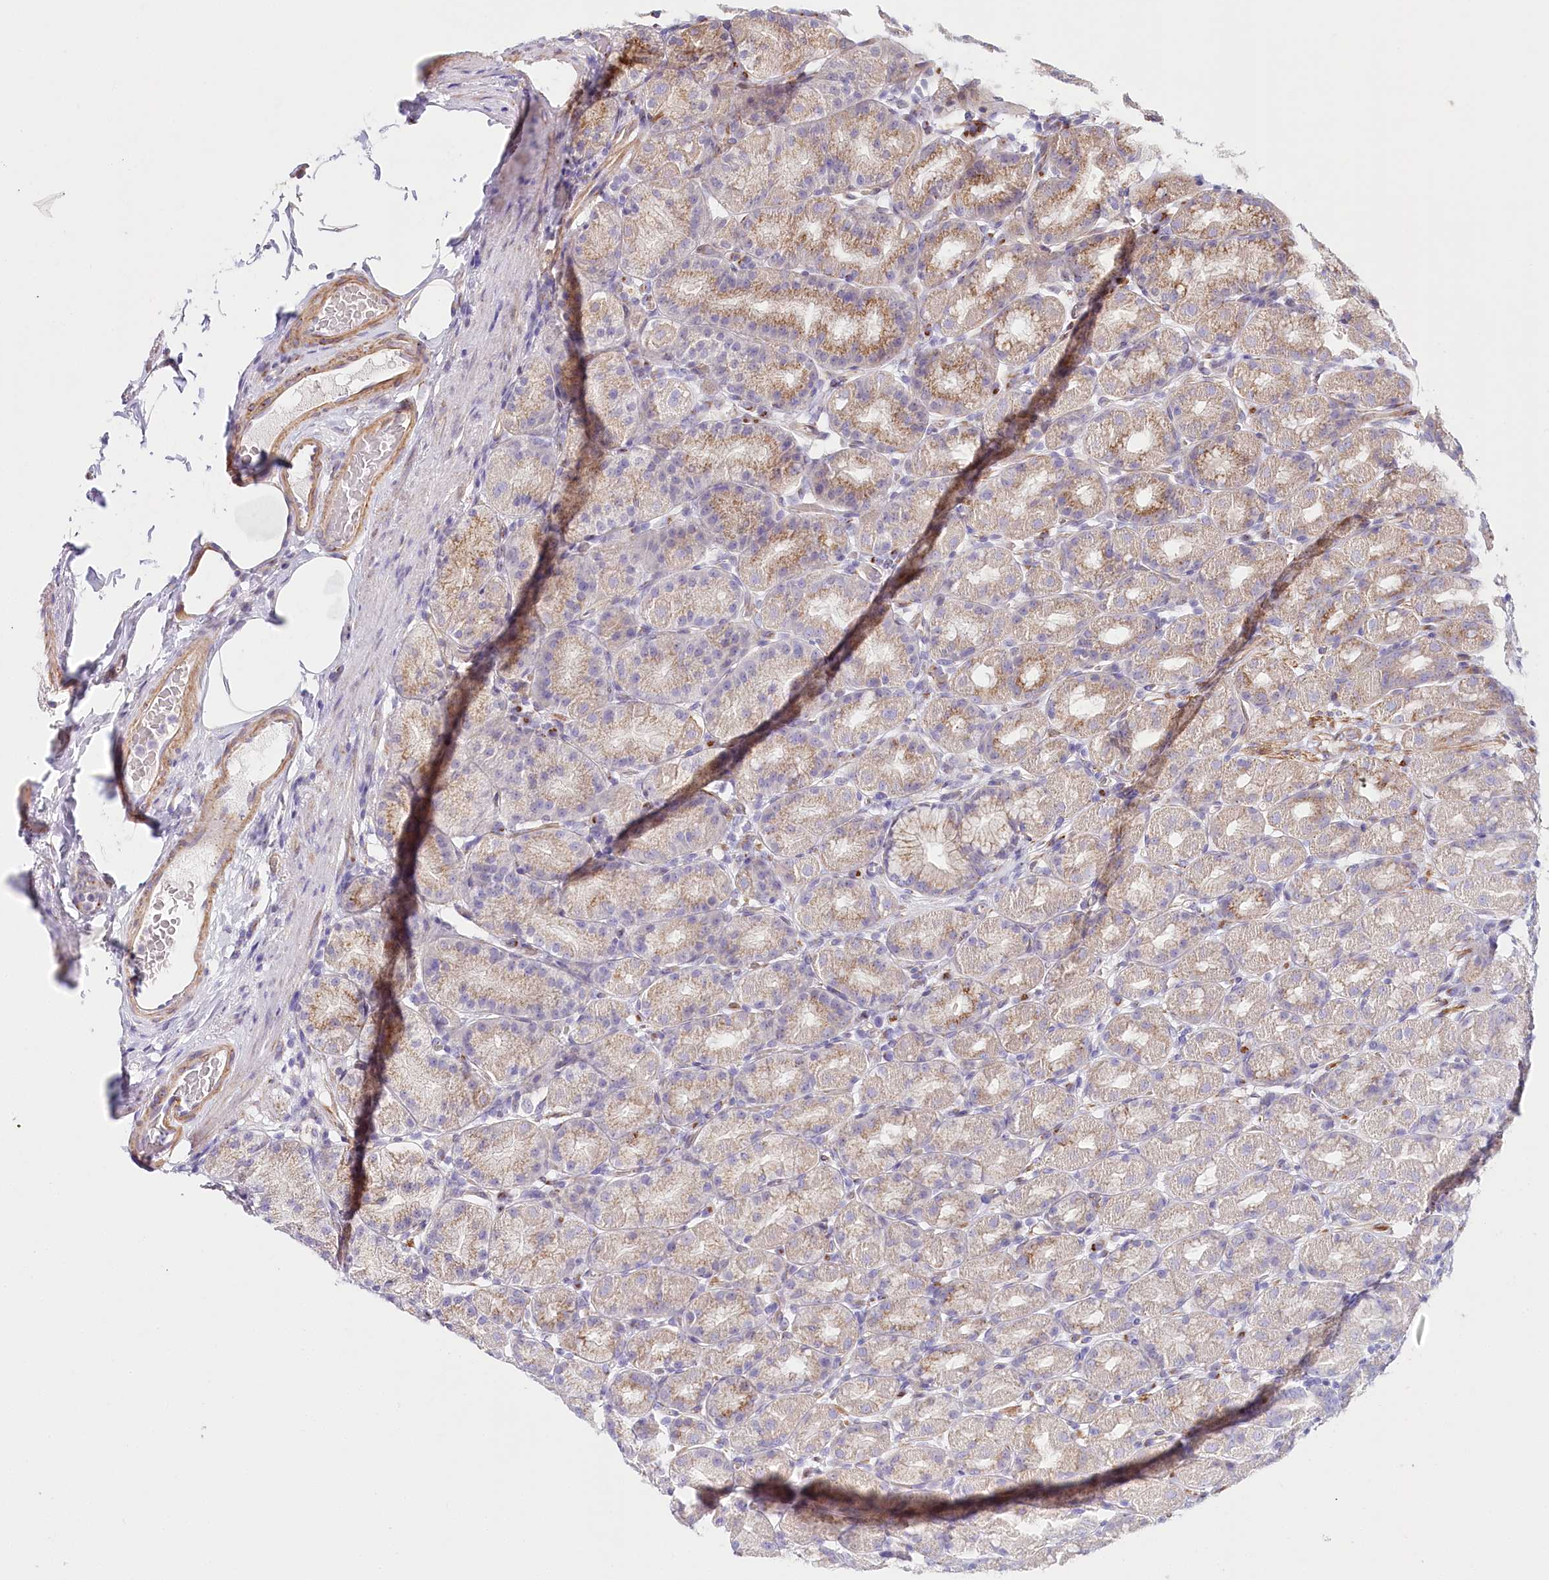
{"staining": {"intensity": "moderate", "quantity": ">75%", "location": "cytoplasmic/membranous"}, "tissue": "stomach", "cell_type": "Glandular cells", "image_type": "normal", "snomed": [{"axis": "morphology", "description": "Normal tissue, NOS"}, {"axis": "topography", "description": "Stomach, upper"}], "caption": "Immunohistochemistry histopathology image of unremarkable stomach stained for a protein (brown), which reveals medium levels of moderate cytoplasmic/membranous expression in approximately >75% of glandular cells.", "gene": "ABRAXAS2", "patient": {"sex": "male", "age": 68}}